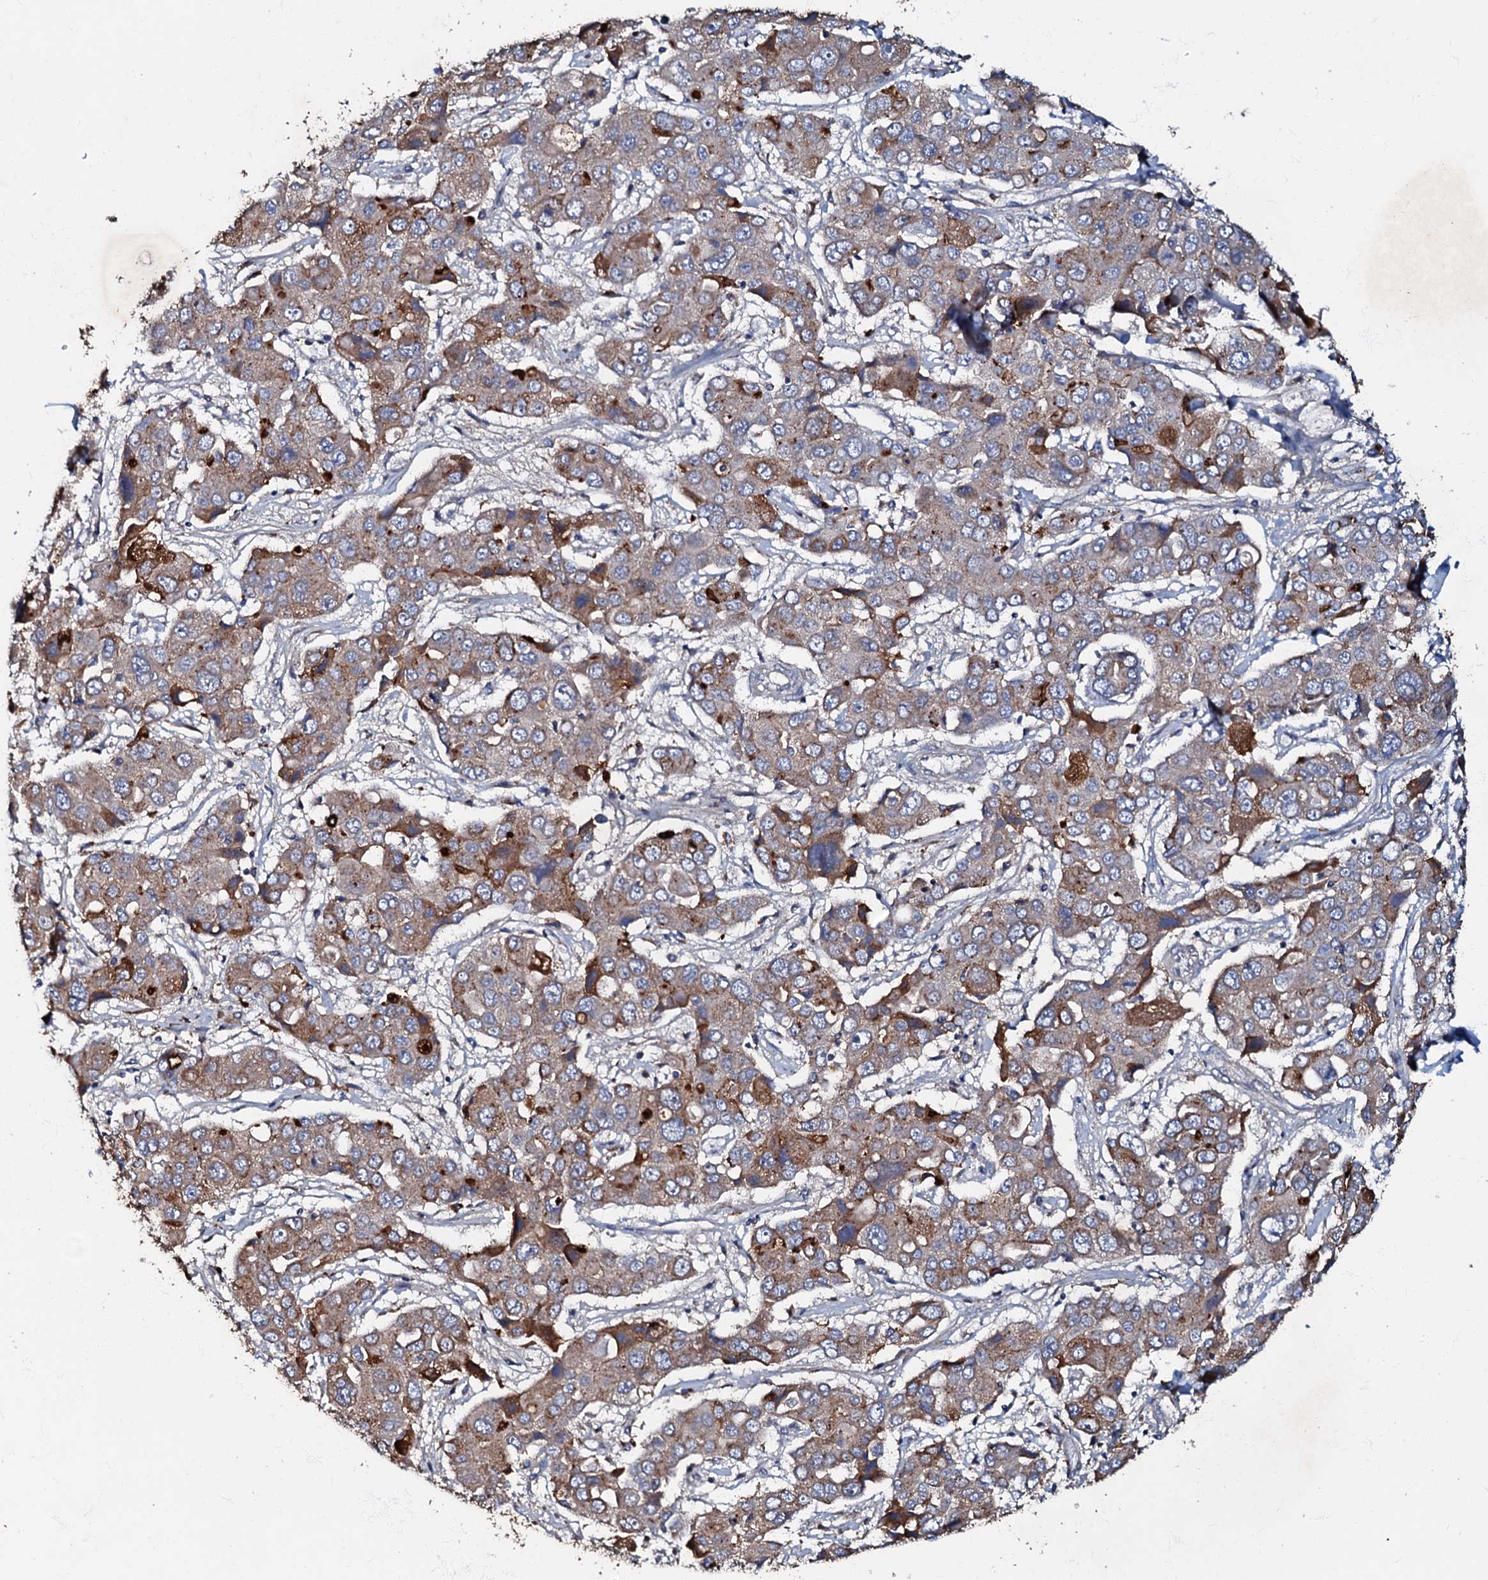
{"staining": {"intensity": "moderate", "quantity": ">75%", "location": "cytoplasmic/membranous"}, "tissue": "liver cancer", "cell_type": "Tumor cells", "image_type": "cancer", "snomed": [{"axis": "morphology", "description": "Cholangiocarcinoma"}, {"axis": "topography", "description": "Liver"}], "caption": "DAB (3,3'-diaminobenzidine) immunohistochemical staining of human liver cancer (cholangiocarcinoma) demonstrates moderate cytoplasmic/membranous protein expression in about >75% of tumor cells.", "gene": "MANSC4", "patient": {"sex": "male", "age": 67}}